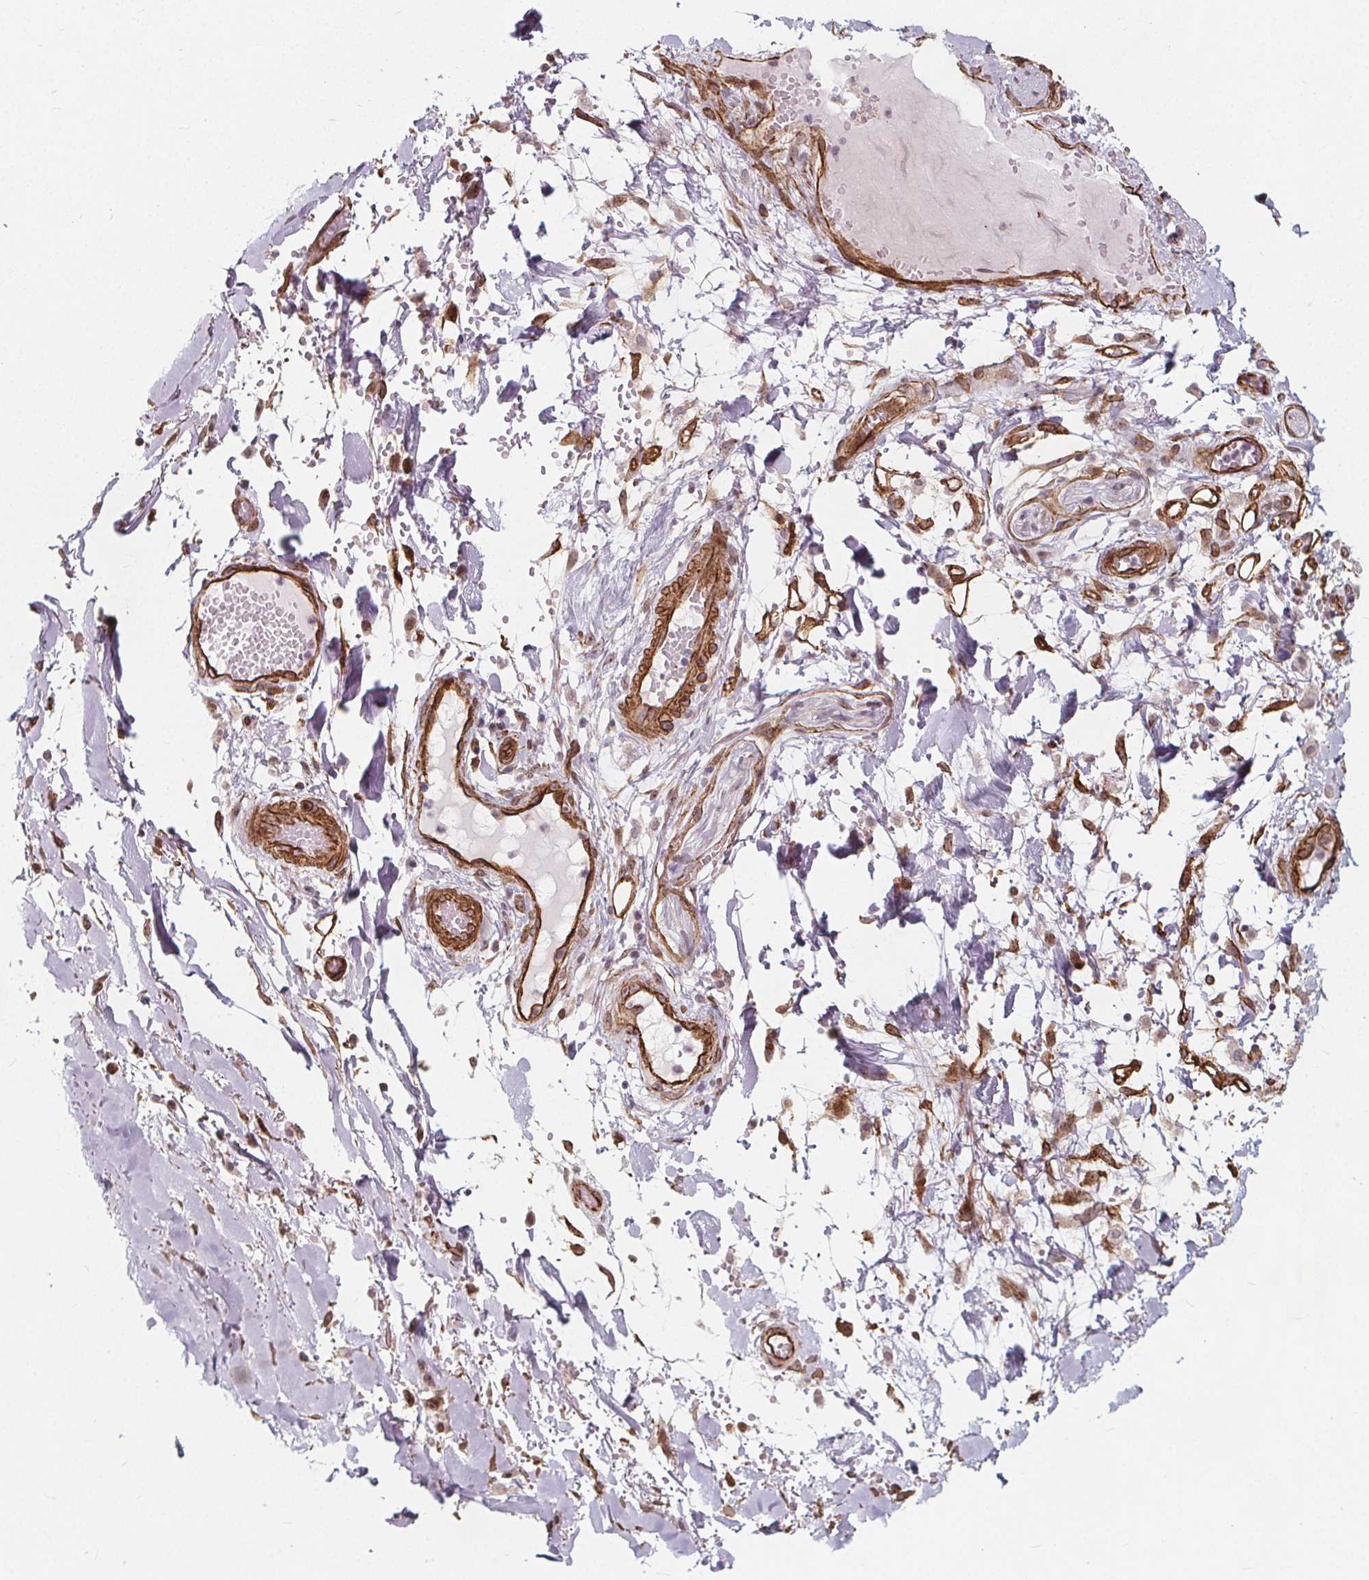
{"staining": {"intensity": "negative", "quantity": "none", "location": "none"}, "tissue": "soft tissue", "cell_type": "Chondrocytes", "image_type": "normal", "snomed": [{"axis": "morphology", "description": "Normal tissue, NOS"}, {"axis": "topography", "description": "Cartilage tissue"}, {"axis": "topography", "description": "Nasopharynx"}, {"axis": "topography", "description": "Thyroid gland"}], "caption": "This is an immunohistochemistry image of benign human soft tissue. There is no staining in chondrocytes.", "gene": "HAS1", "patient": {"sex": "male", "age": 63}}